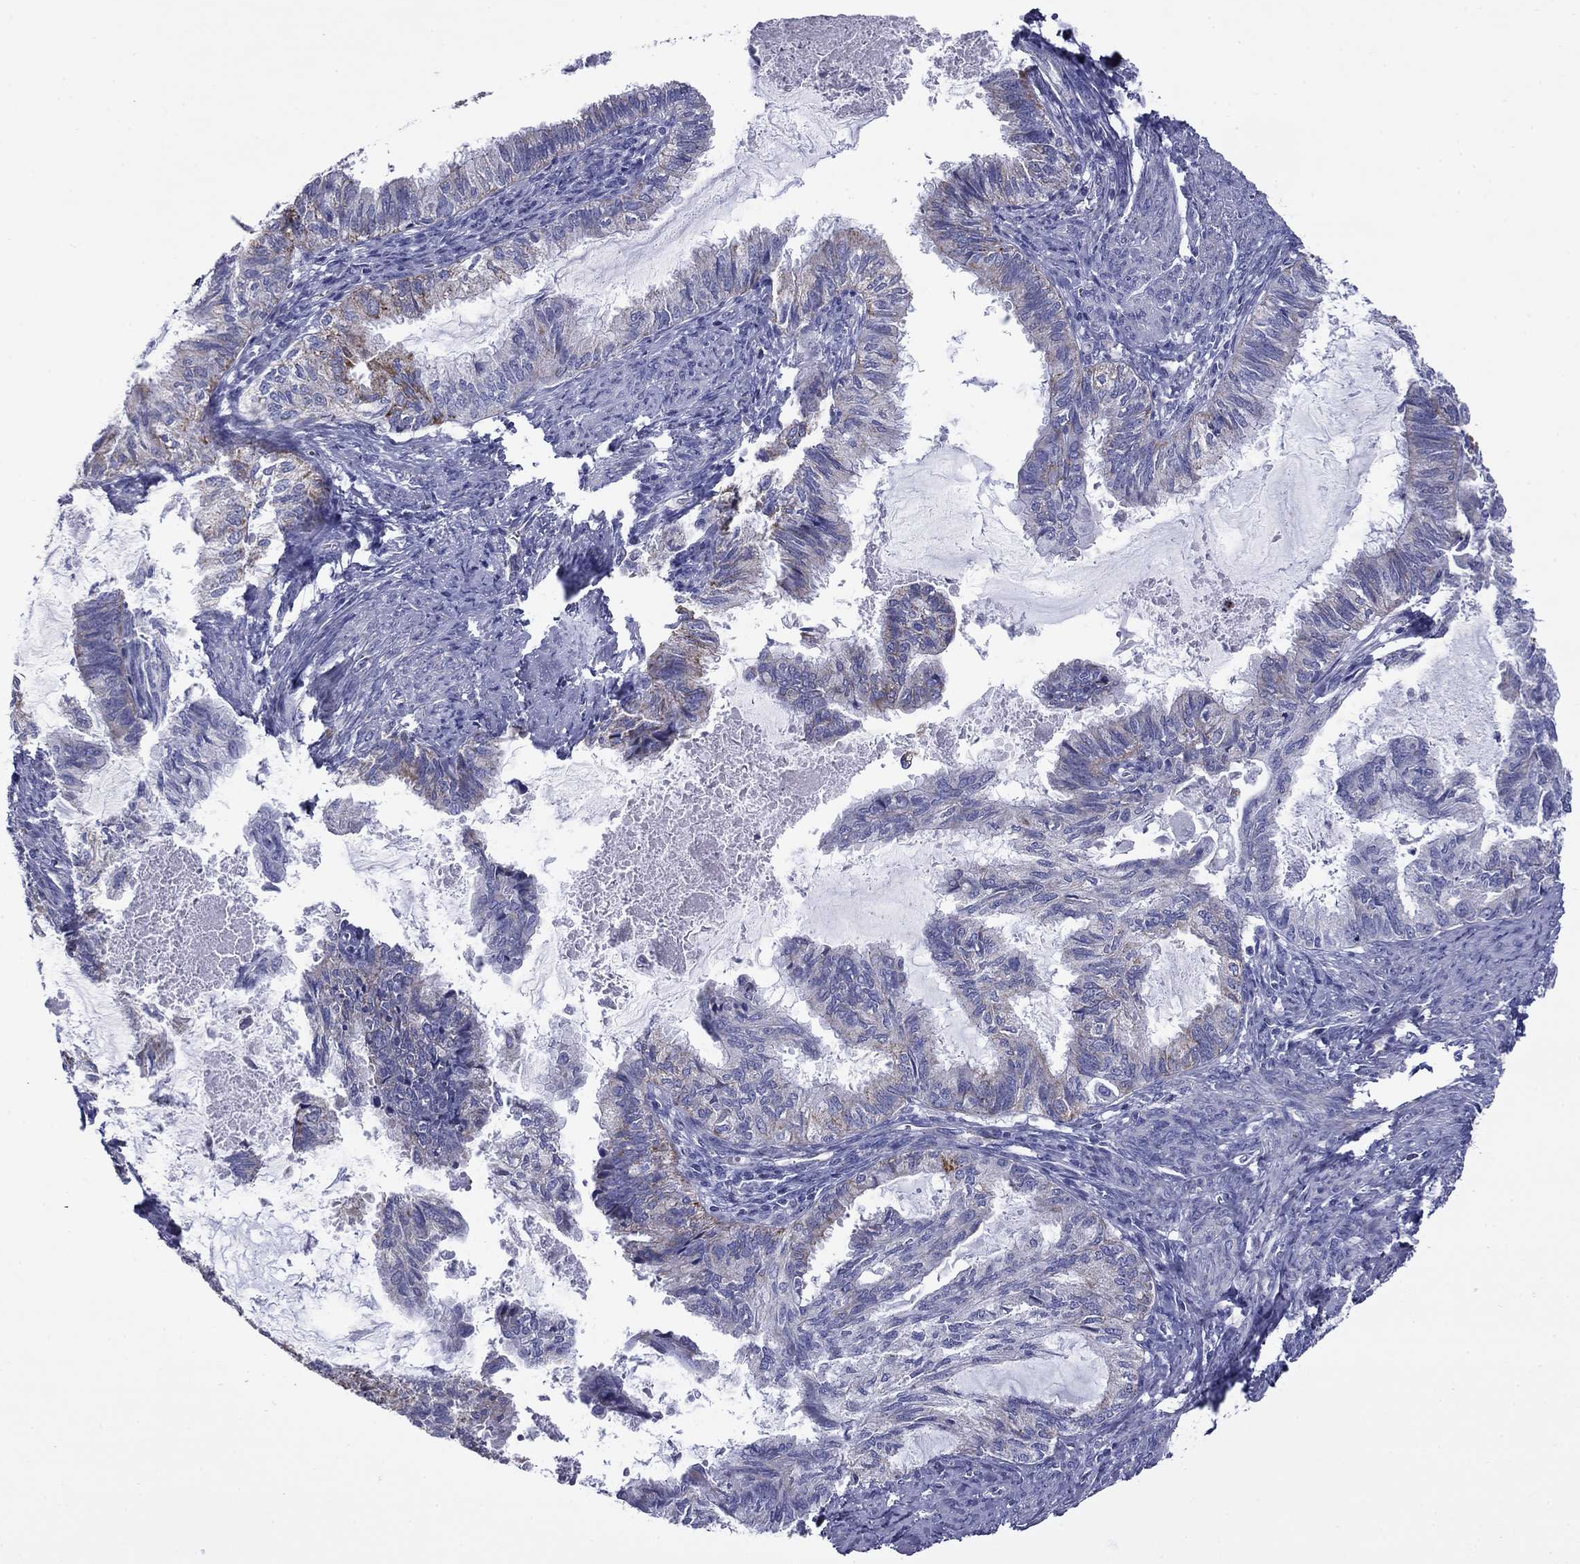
{"staining": {"intensity": "moderate", "quantity": "<25%", "location": "cytoplasmic/membranous"}, "tissue": "endometrial cancer", "cell_type": "Tumor cells", "image_type": "cancer", "snomed": [{"axis": "morphology", "description": "Adenocarcinoma, NOS"}, {"axis": "topography", "description": "Endometrium"}], "caption": "Protein staining of endometrial adenocarcinoma tissue displays moderate cytoplasmic/membranous staining in approximately <25% of tumor cells.", "gene": "ACADSB", "patient": {"sex": "female", "age": 86}}